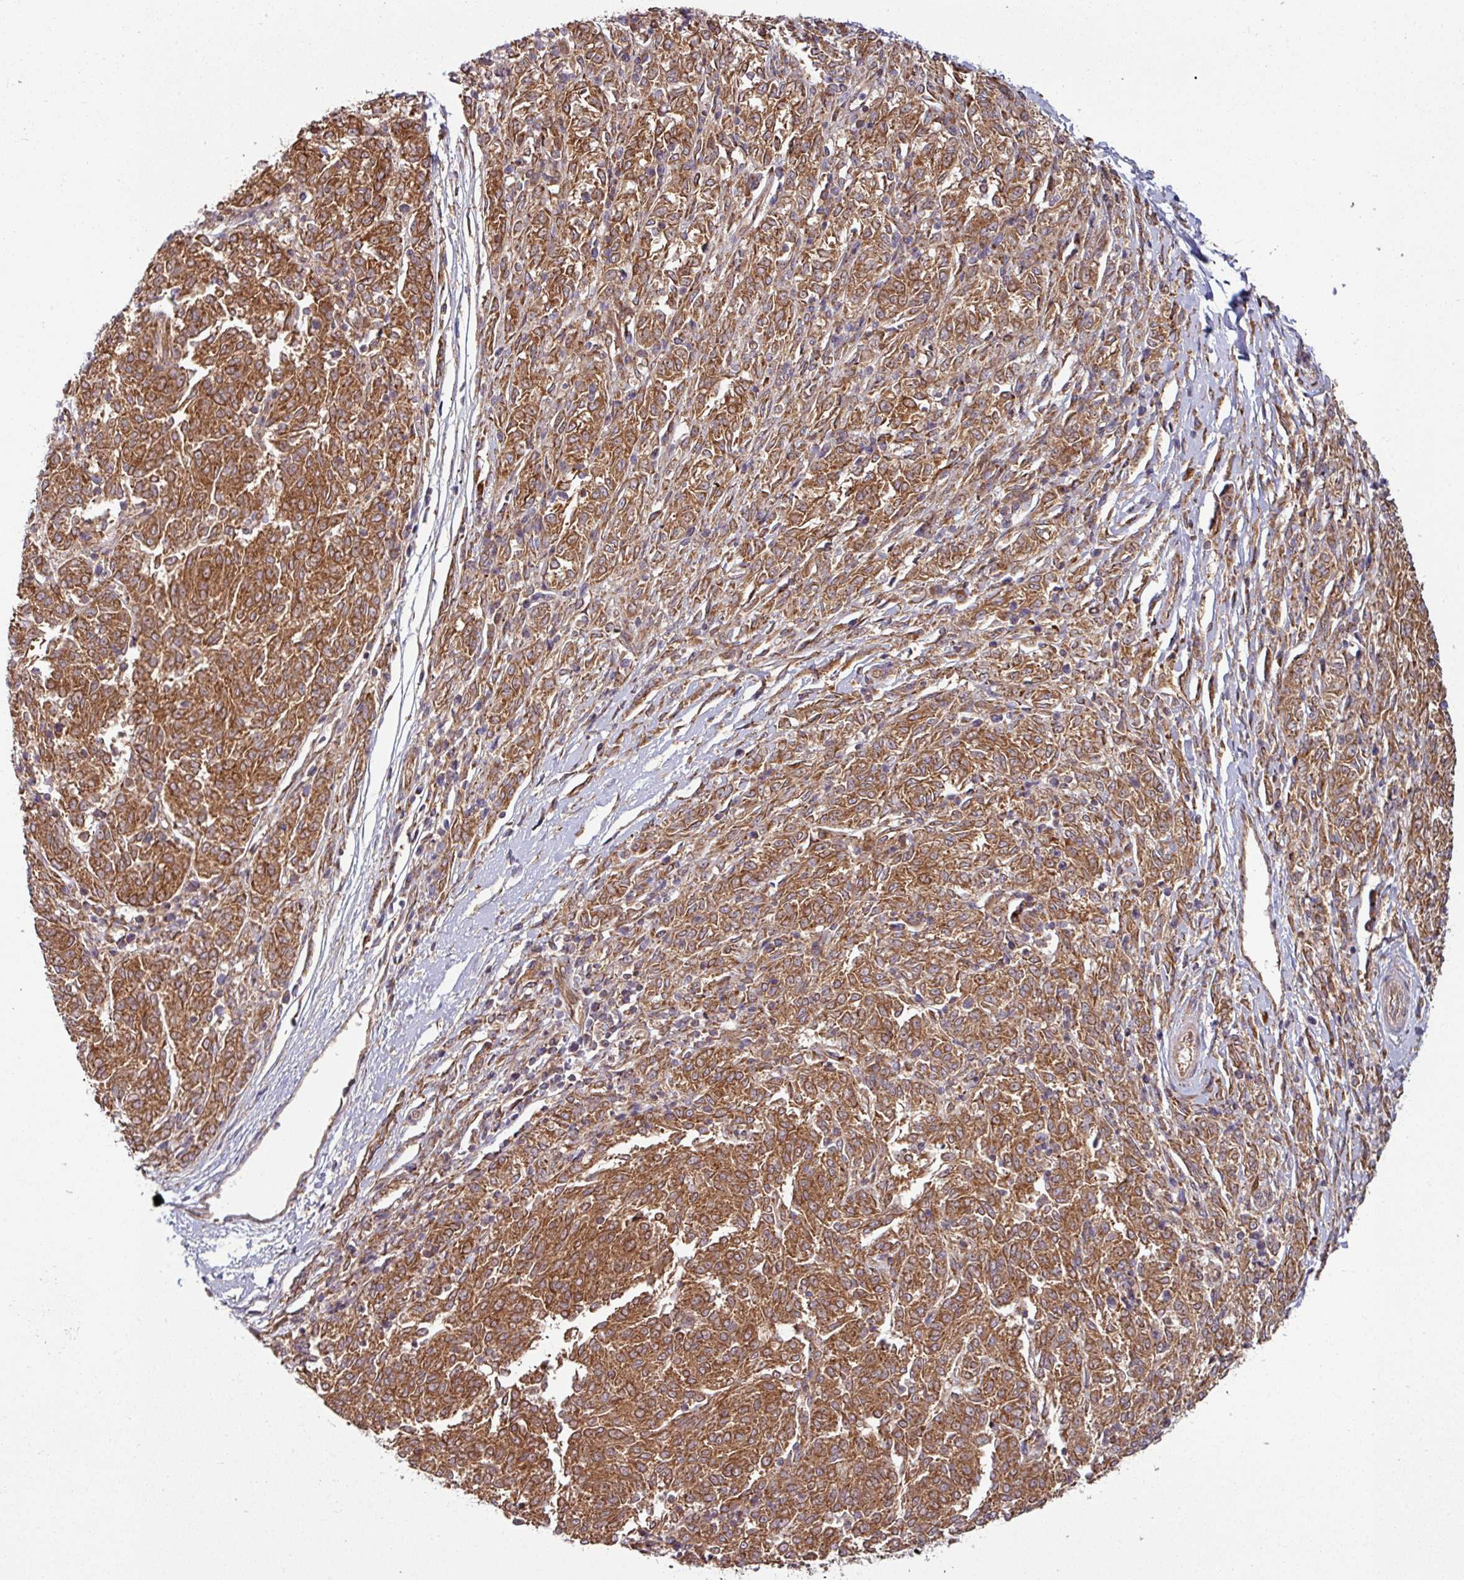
{"staining": {"intensity": "strong", "quantity": ">75%", "location": "cytoplasmic/membranous"}, "tissue": "melanoma", "cell_type": "Tumor cells", "image_type": "cancer", "snomed": [{"axis": "morphology", "description": "Malignant melanoma, NOS"}, {"axis": "topography", "description": "Skin"}], "caption": "This photomicrograph demonstrates melanoma stained with IHC to label a protein in brown. The cytoplasmic/membranous of tumor cells show strong positivity for the protein. Nuclei are counter-stained blue.", "gene": "RAB5A", "patient": {"sex": "female", "age": 72}}